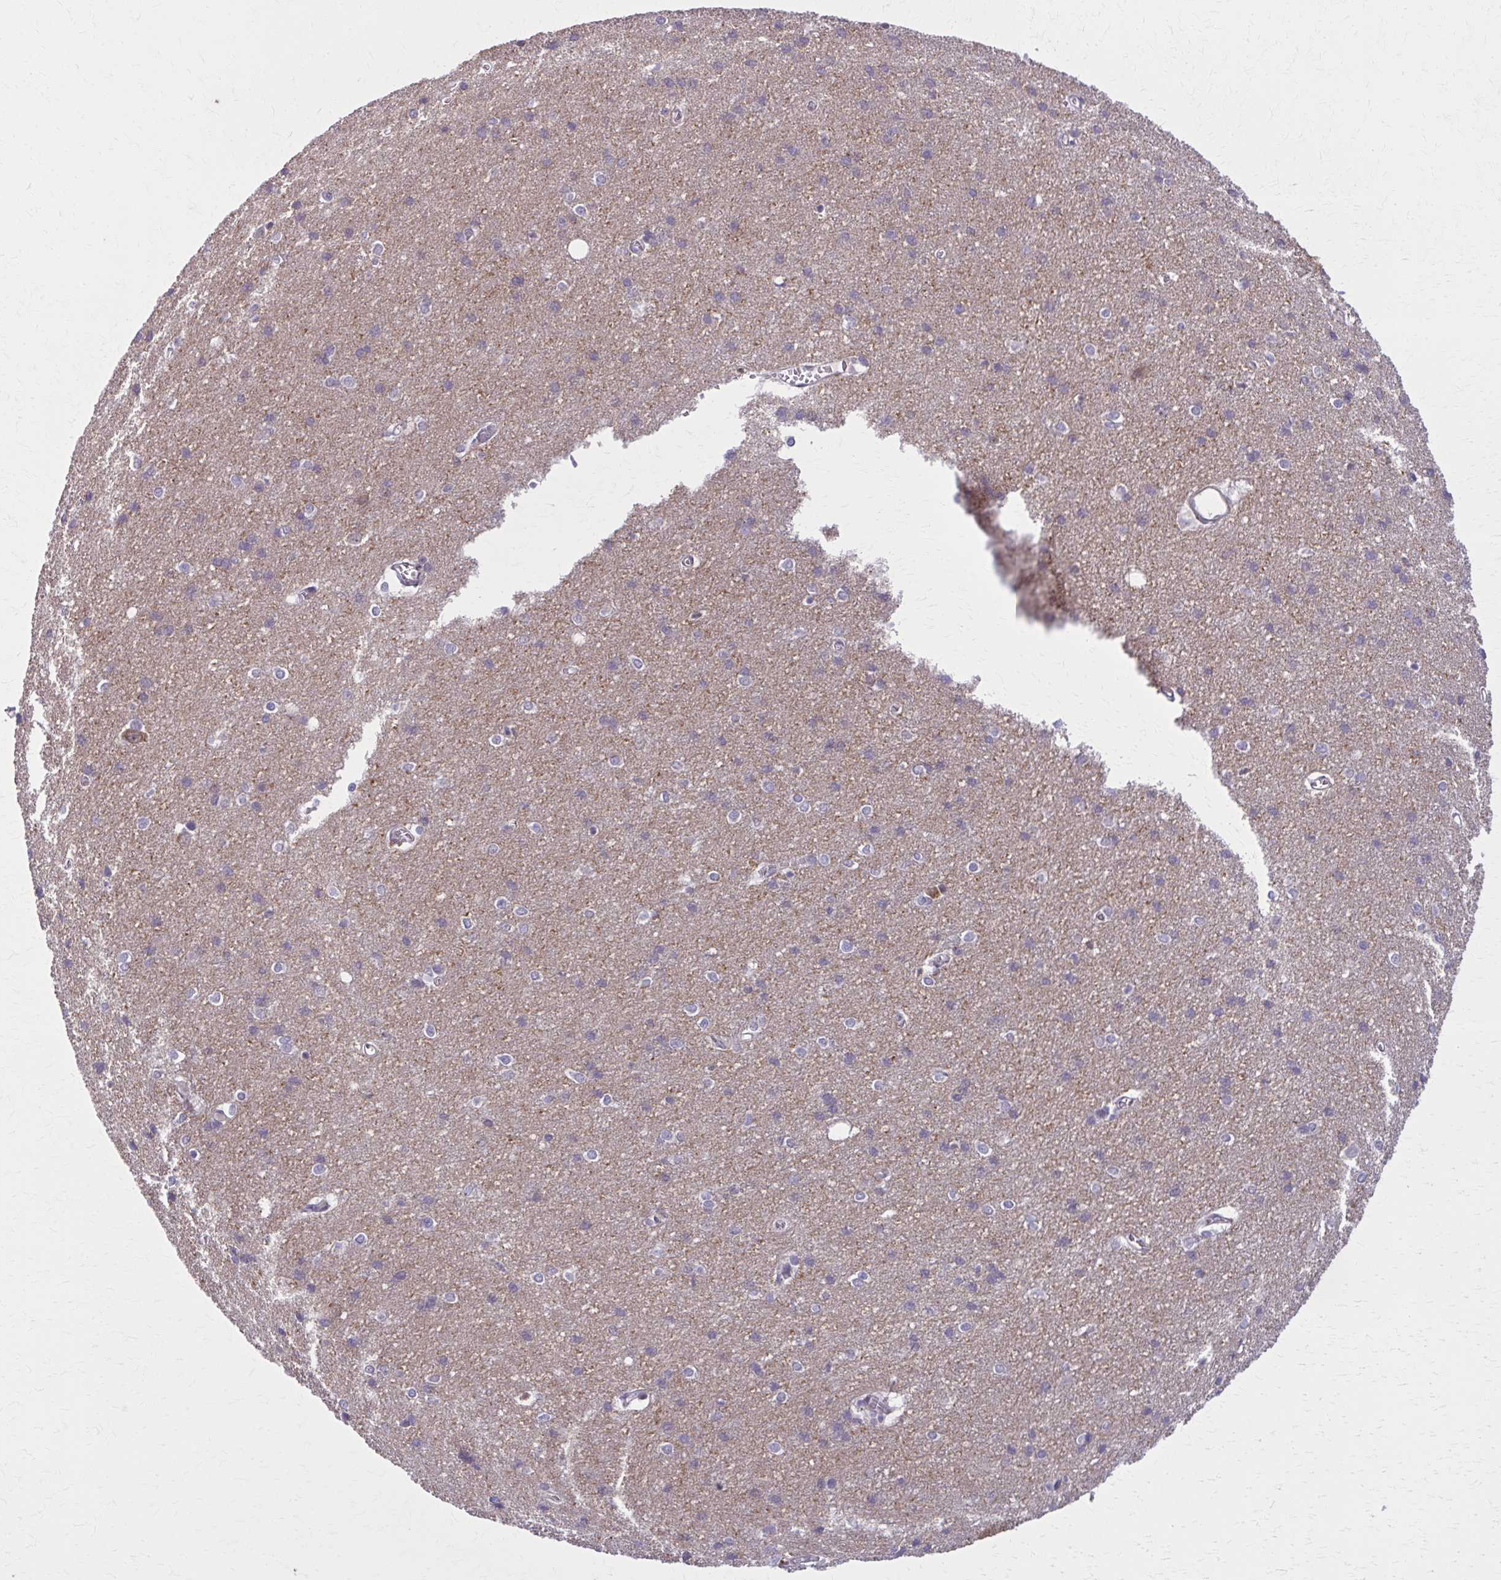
{"staining": {"intensity": "negative", "quantity": "none", "location": "none"}, "tissue": "cerebral cortex", "cell_type": "Endothelial cells", "image_type": "normal", "snomed": [{"axis": "morphology", "description": "Normal tissue, NOS"}, {"axis": "topography", "description": "Cerebral cortex"}], "caption": "IHC of normal human cerebral cortex shows no expression in endothelial cells.", "gene": "NUMBL", "patient": {"sex": "male", "age": 37}}